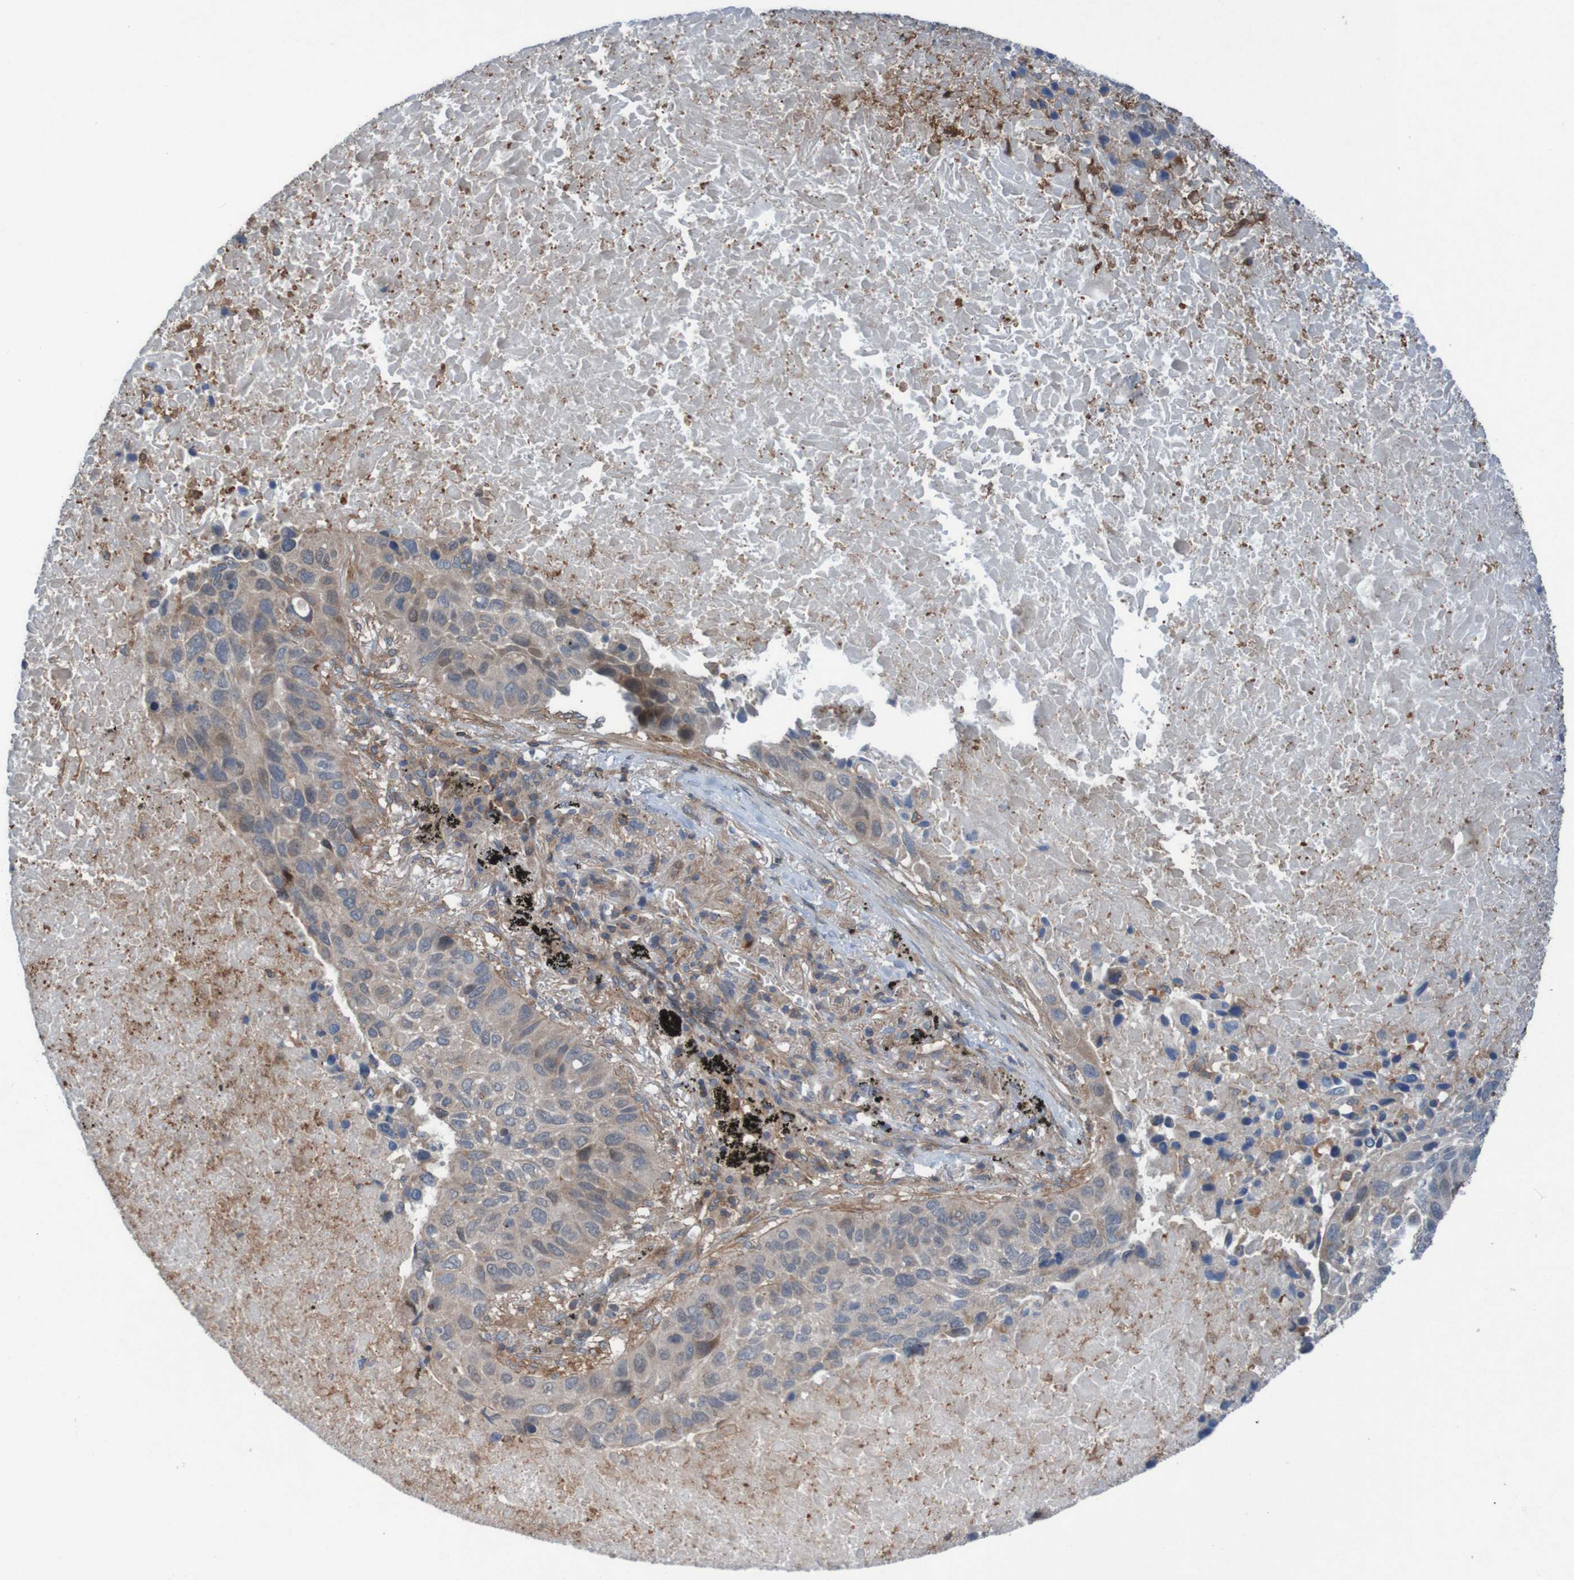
{"staining": {"intensity": "weak", "quantity": ">75%", "location": "cytoplasmic/membranous,nuclear"}, "tissue": "lung cancer", "cell_type": "Tumor cells", "image_type": "cancer", "snomed": [{"axis": "morphology", "description": "Squamous cell carcinoma, NOS"}, {"axis": "topography", "description": "Lung"}], "caption": "The immunohistochemical stain highlights weak cytoplasmic/membranous and nuclear staining in tumor cells of lung cancer (squamous cell carcinoma) tissue.", "gene": "PDGFB", "patient": {"sex": "male", "age": 57}}